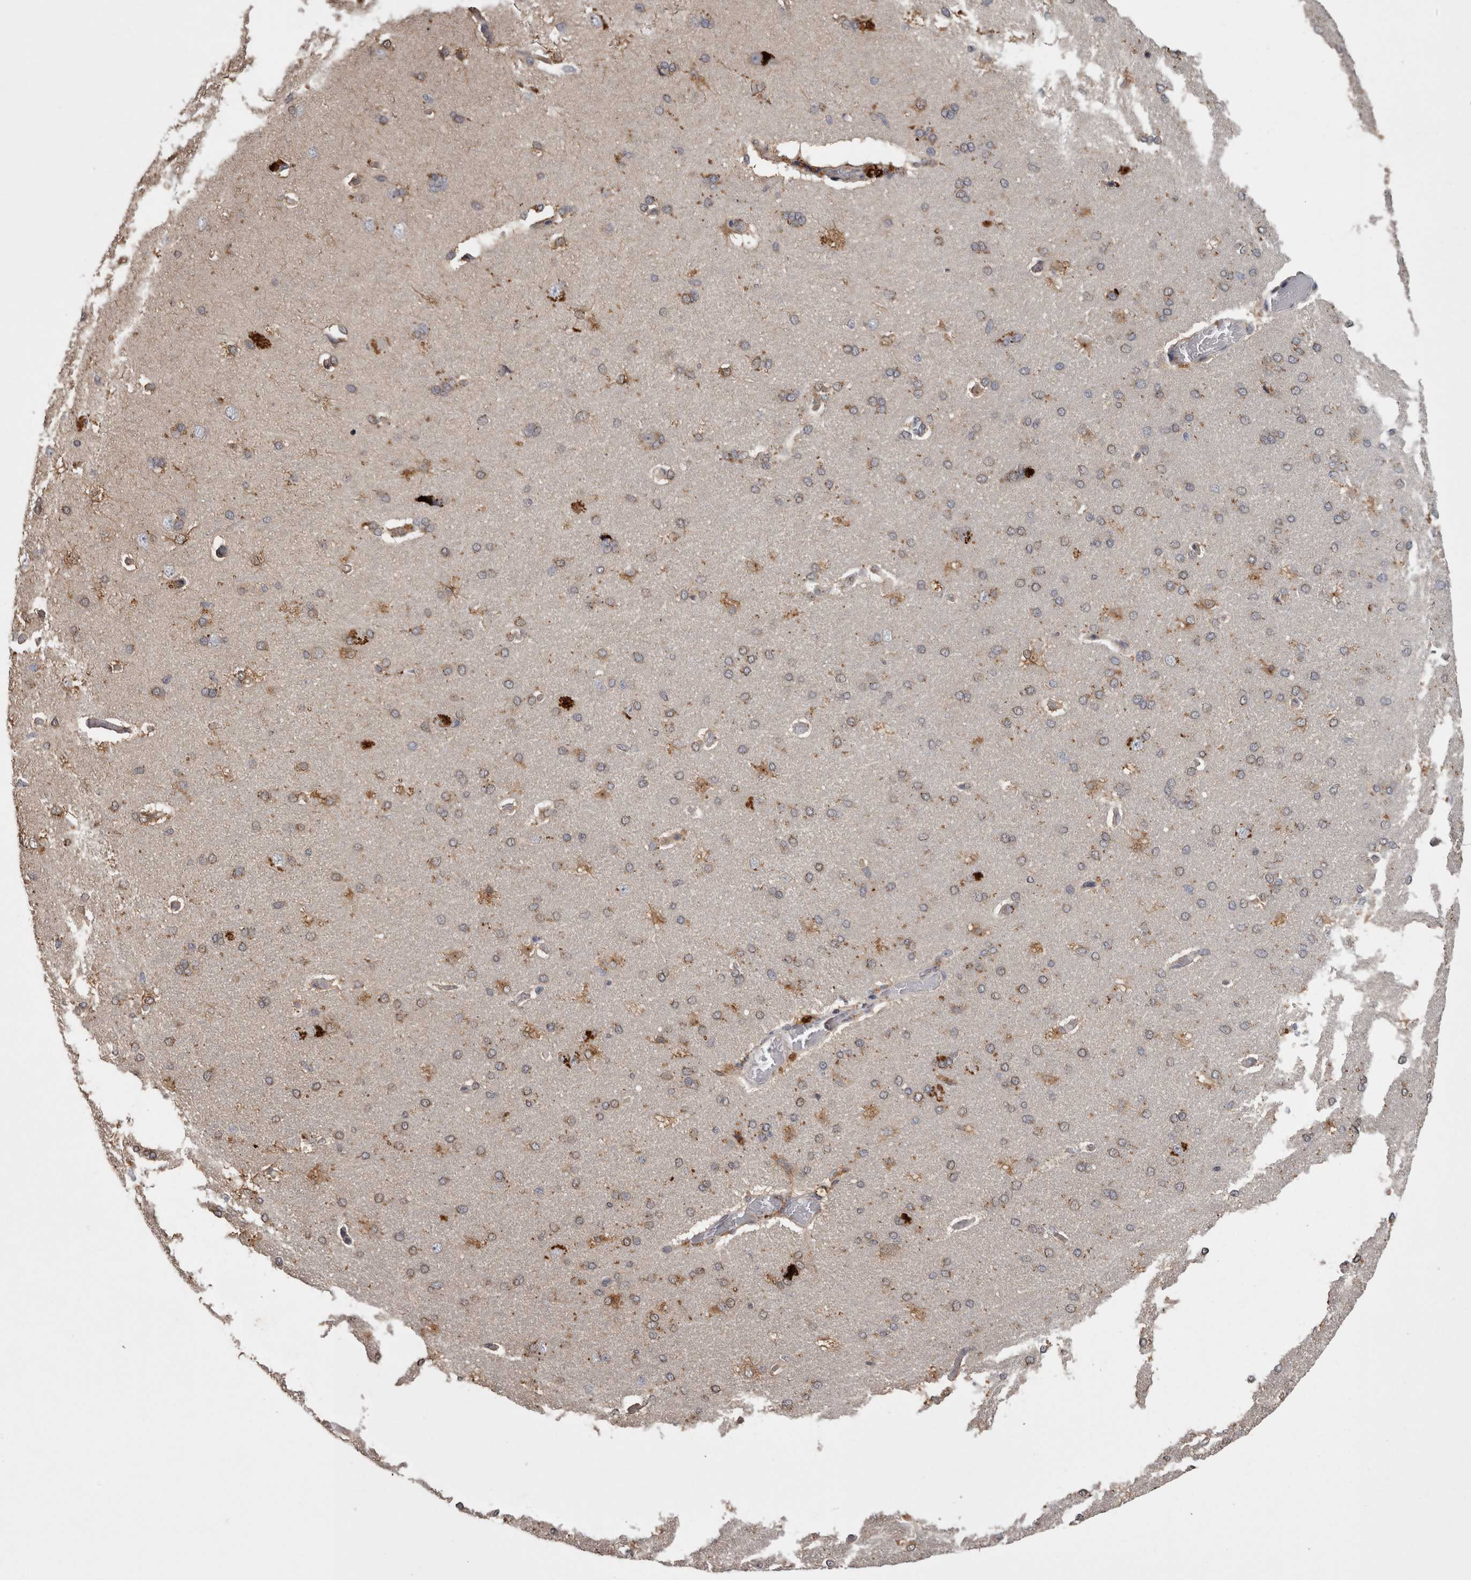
{"staining": {"intensity": "weak", "quantity": "<25%", "location": "cytoplasmic/membranous"}, "tissue": "cerebral cortex", "cell_type": "Endothelial cells", "image_type": "normal", "snomed": [{"axis": "morphology", "description": "Normal tissue, NOS"}, {"axis": "topography", "description": "Cerebral cortex"}], "caption": "The histopathology image demonstrates no staining of endothelial cells in normal cerebral cortex. (DAB IHC visualized using brightfield microscopy, high magnification).", "gene": "PCM1", "patient": {"sex": "male", "age": 62}}